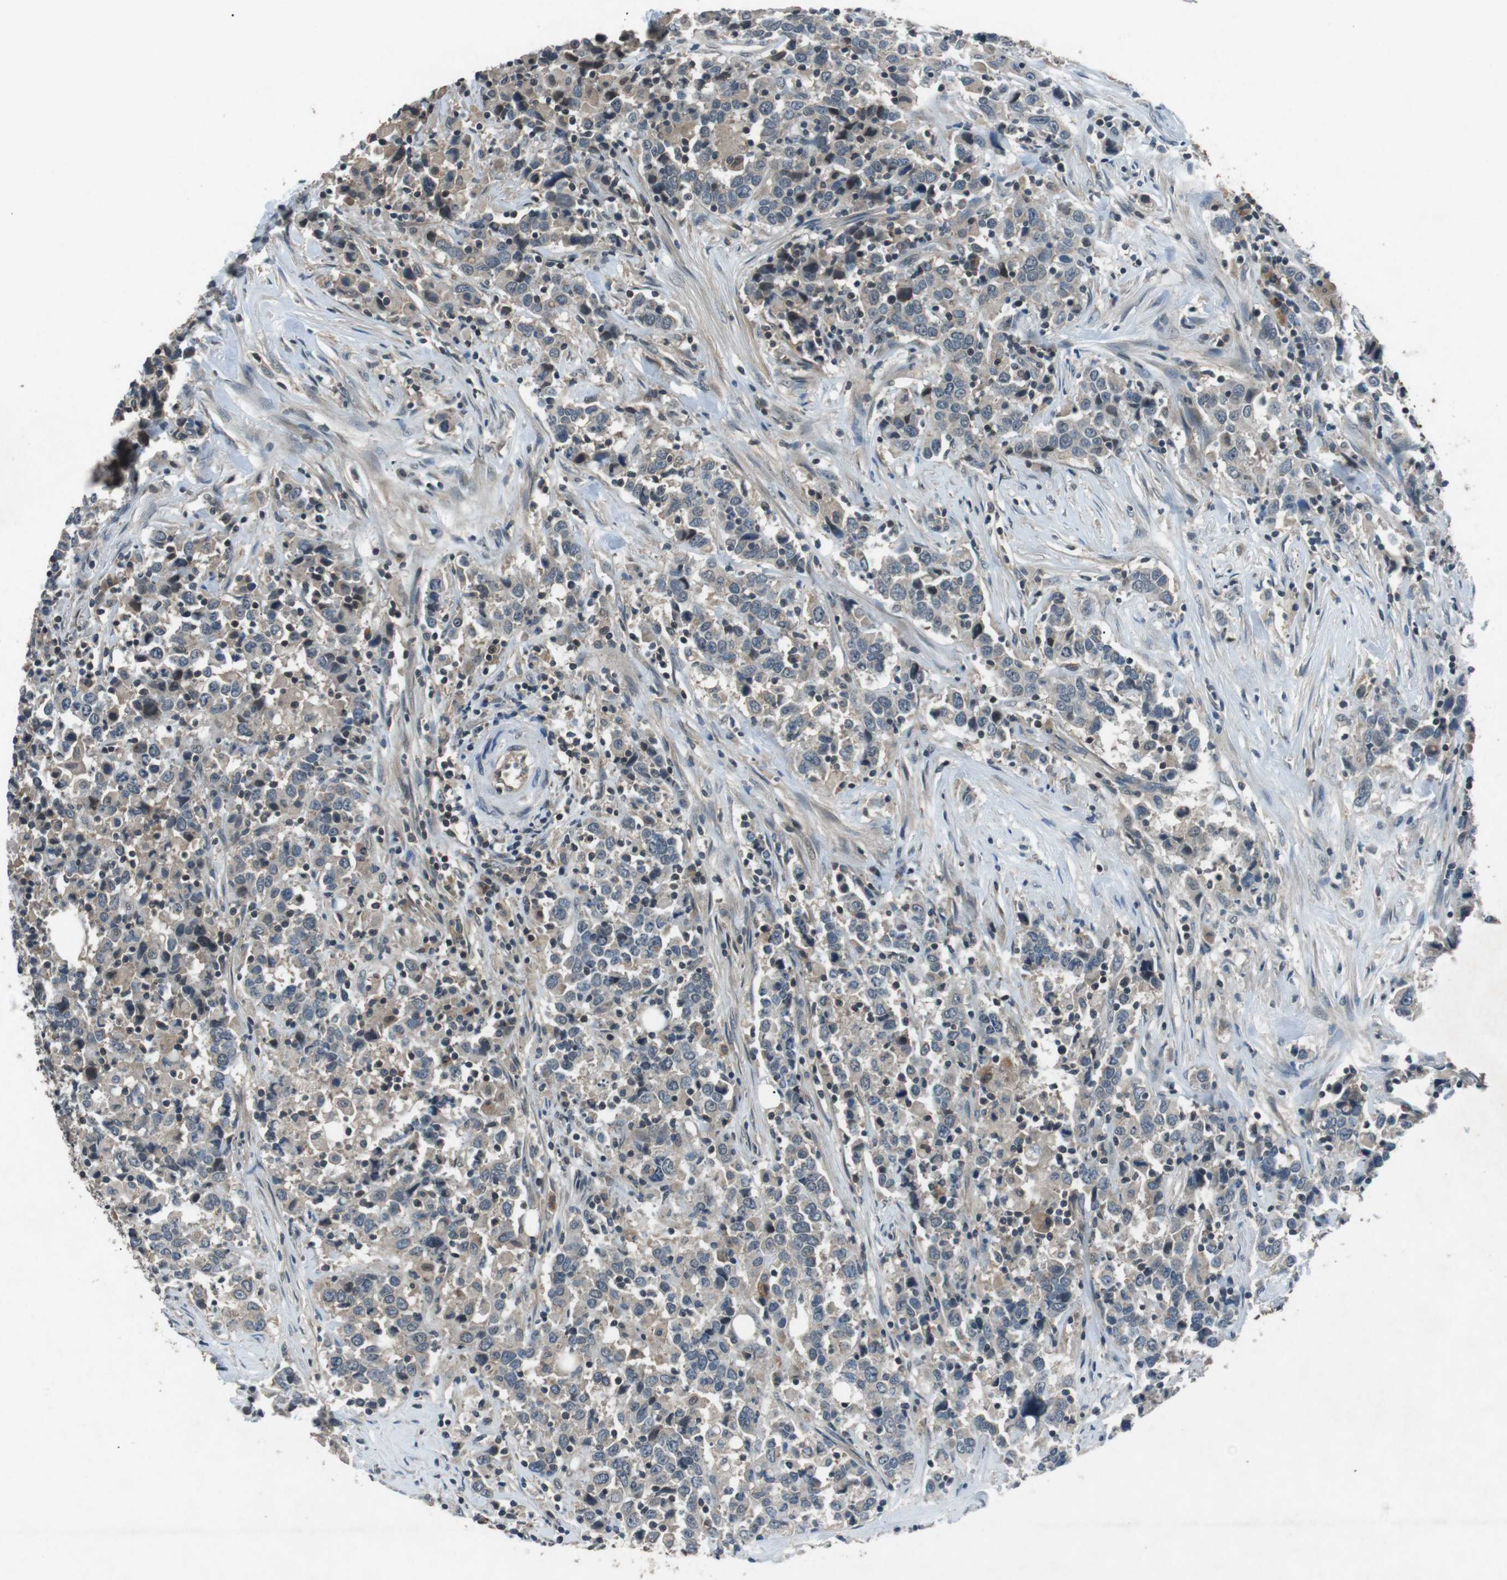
{"staining": {"intensity": "negative", "quantity": "none", "location": "none"}, "tissue": "urothelial cancer", "cell_type": "Tumor cells", "image_type": "cancer", "snomed": [{"axis": "morphology", "description": "Urothelial carcinoma, High grade"}, {"axis": "topography", "description": "Urinary bladder"}], "caption": "DAB immunohistochemical staining of human urothelial carcinoma (high-grade) exhibits no significant staining in tumor cells.", "gene": "NEK7", "patient": {"sex": "male", "age": 61}}